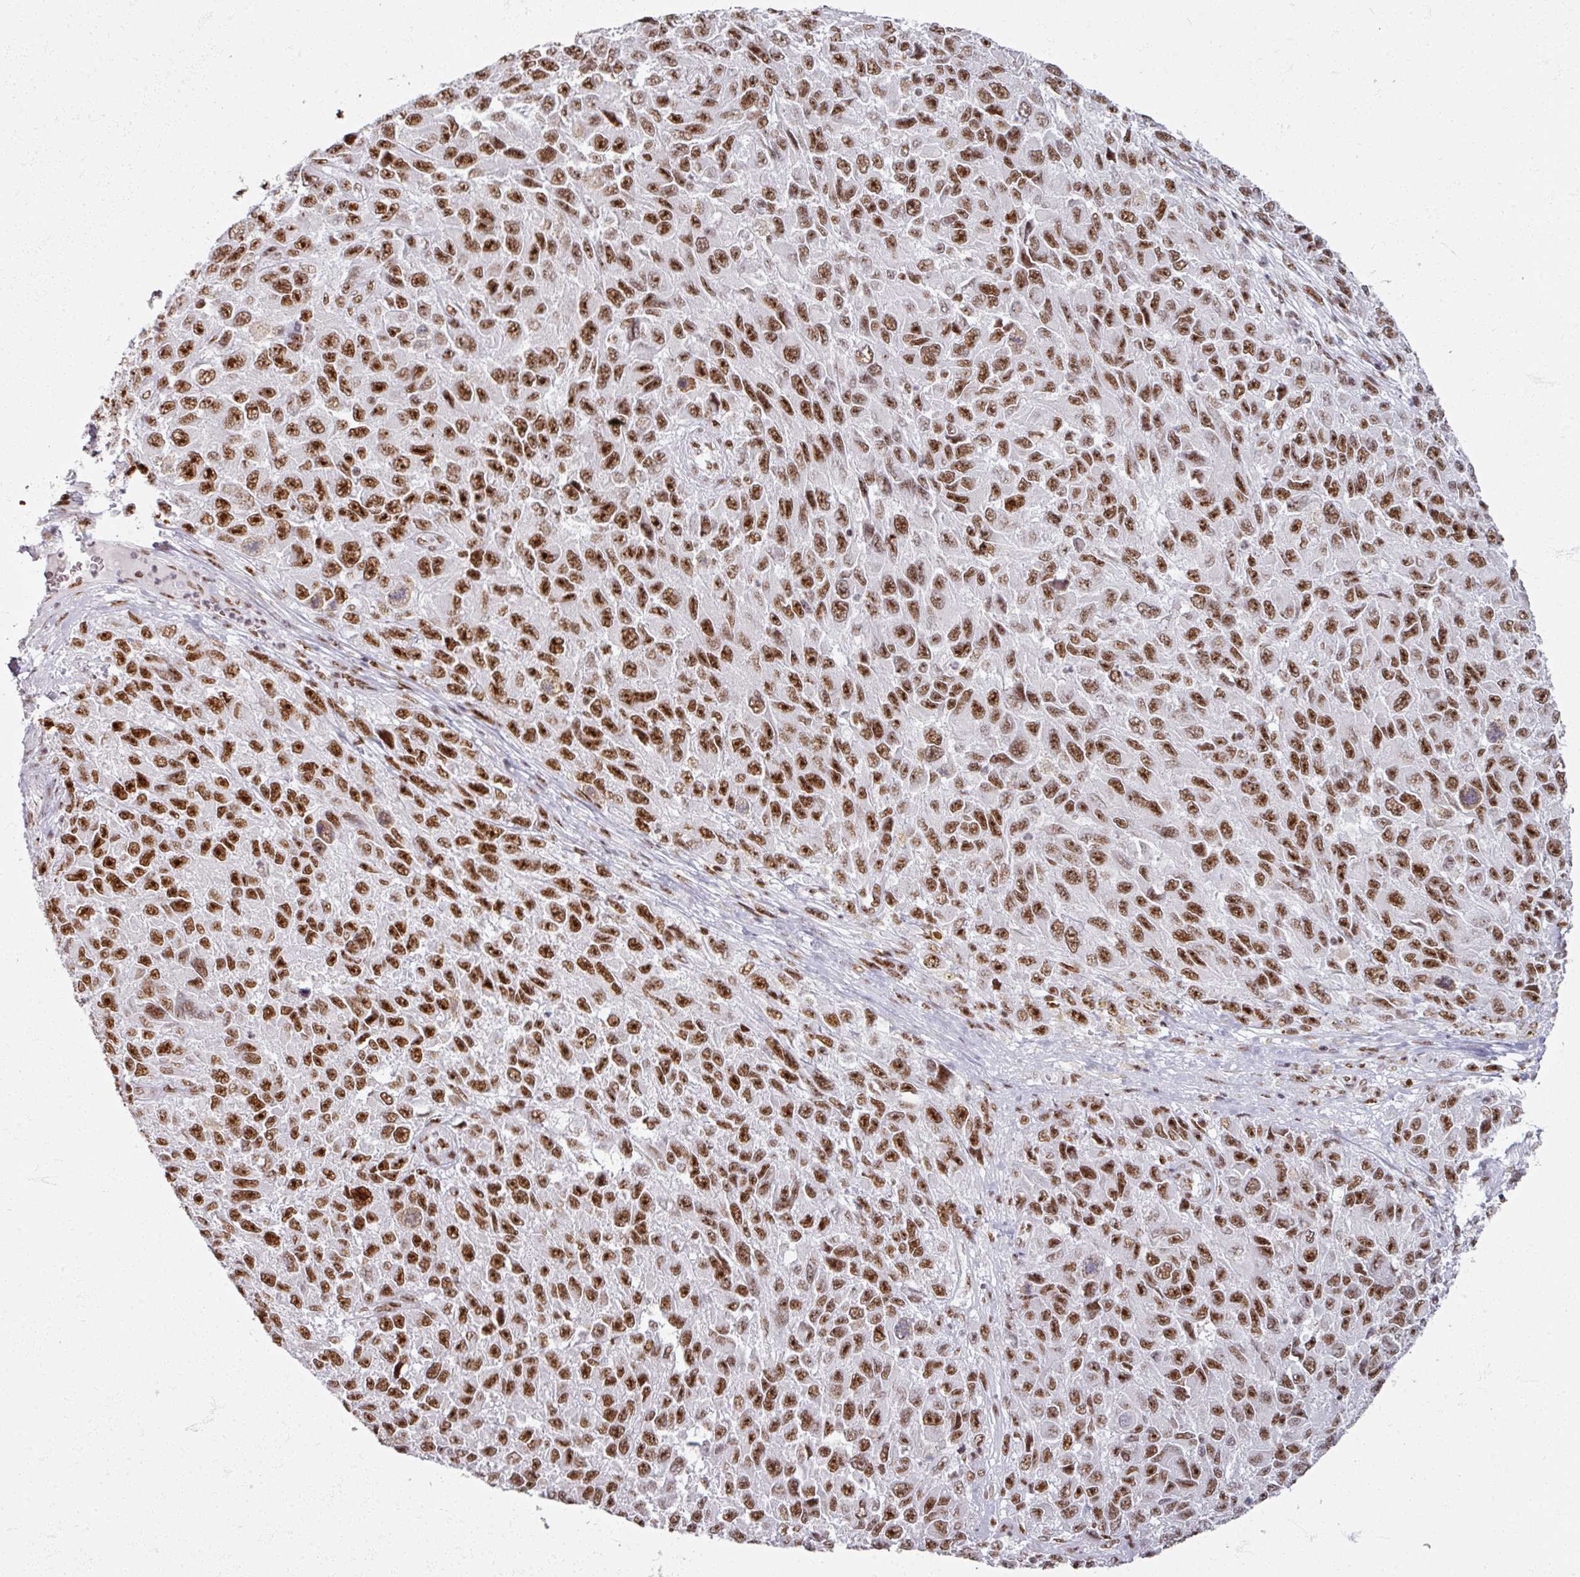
{"staining": {"intensity": "strong", "quantity": ">75%", "location": "nuclear"}, "tissue": "melanoma", "cell_type": "Tumor cells", "image_type": "cancer", "snomed": [{"axis": "morphology", "description": "Normal tissue, NOS"}, {"axis": "morphology", "description": "Malignant melanoma, NOS"}, {"axis": "topography", "description": "Skin"}], "caption": "Immunohistochemistry (IHC) (DAB (3,3'-diaminobenzidine)) staining of melanoma exhibits strong nuclear protein expression in approximately >75% of tumor cells. (DAB = brown stain, brightfield microscopy at high magnification).", "gene": "ADAR", "patient": {"sex": "female", "age": 96}}